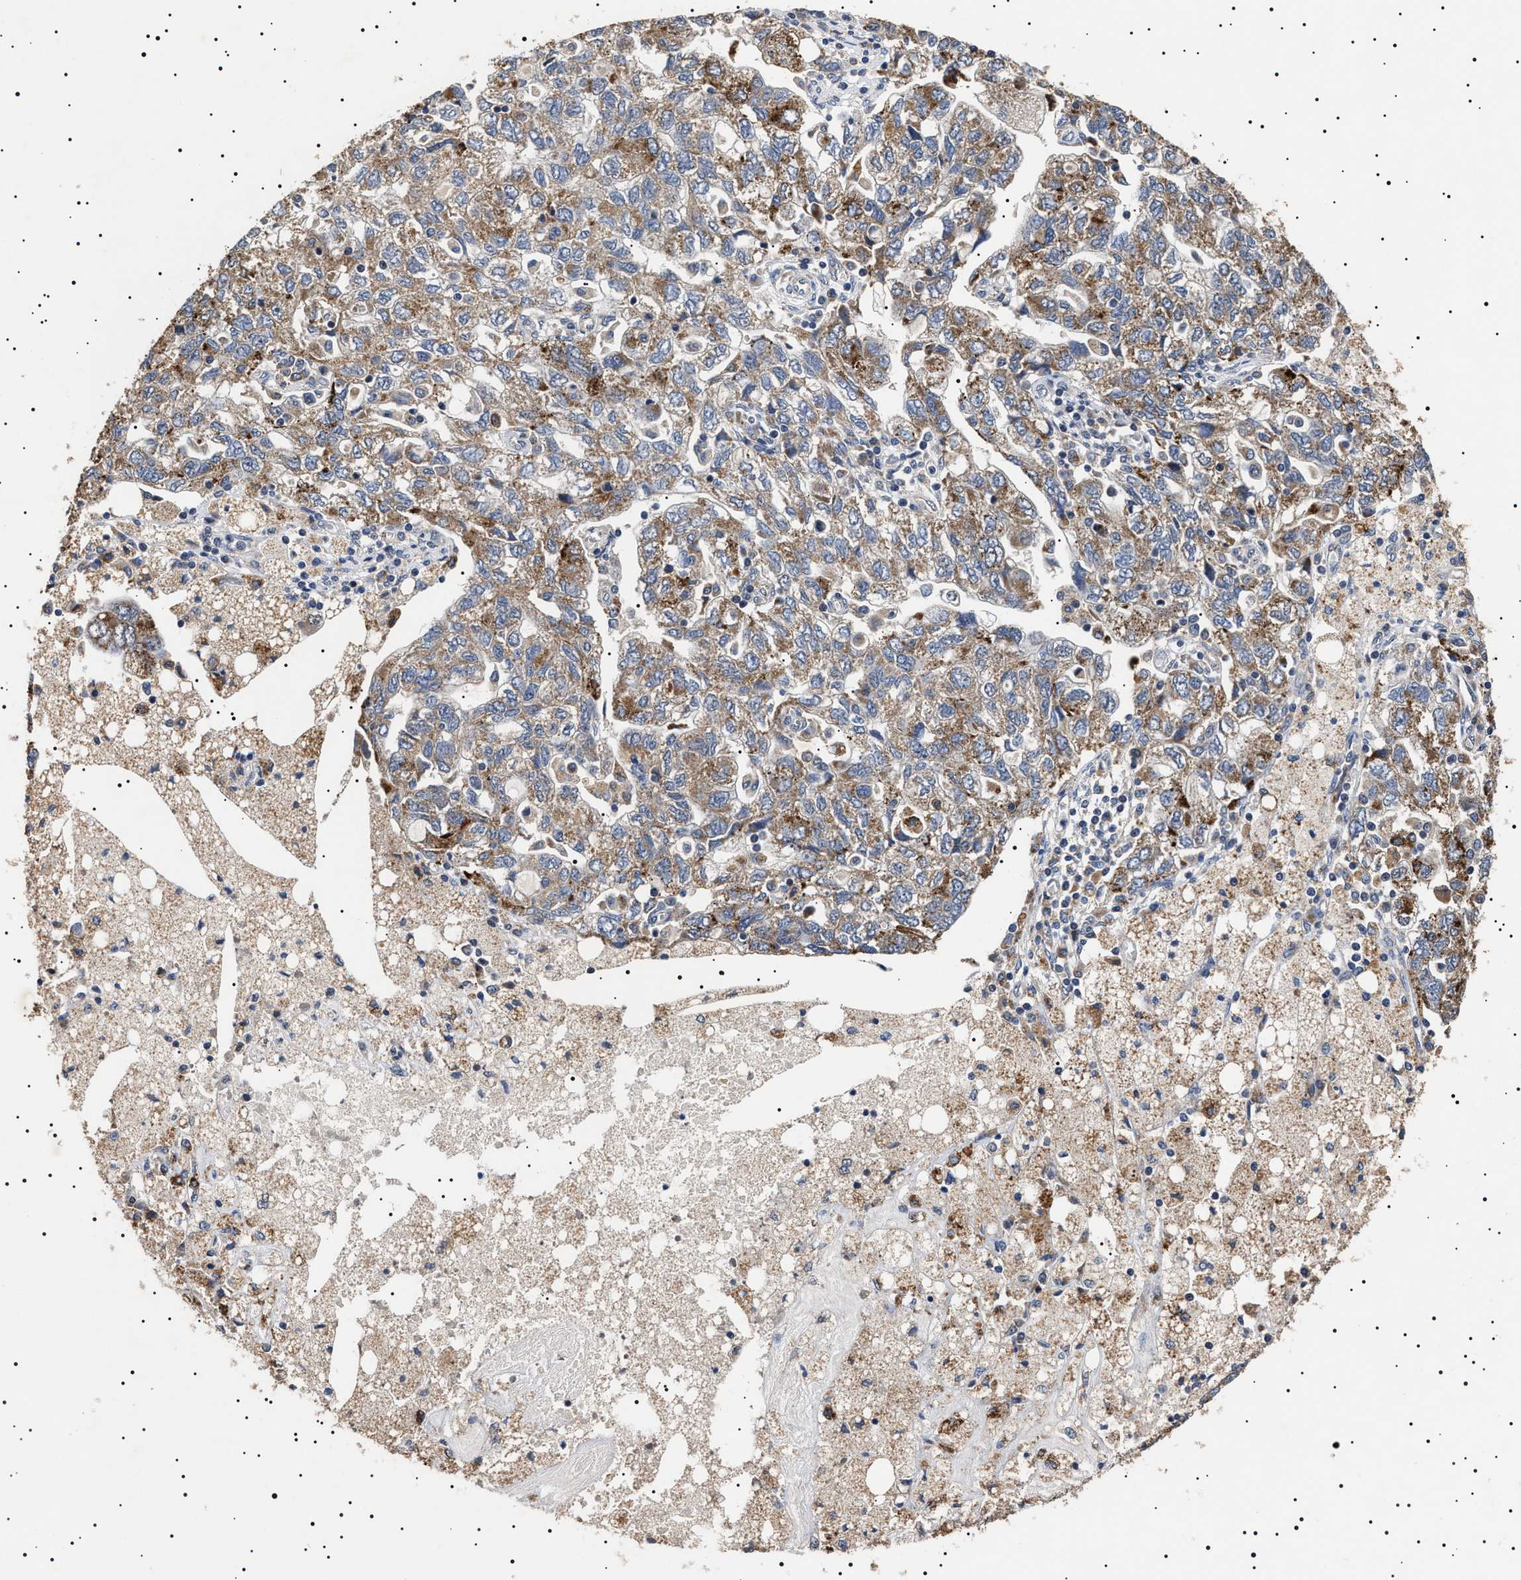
{"staining": {"intensity": "moderate", "quantity": ">75%", "location": "cytoplasmic/membranous"}, "tissue": "ovarian cancer", "cell_type": "Tumor cells", "image_type": "cancer", "snomed": [{"axis": "morphology", "description": "Carcinoma, NOS"}, {"axis": "morphology", "description": "Cystadenocarcinoma, serous, NOS"}, {"axis": "topography", "description": "Ovary"}], "caption": "Immunohistochemical staining of ovarian cancer shows medium levels of moderate cytoplasmic/membranous positivity in about >75% of tumor cells. Using DAB (3,3'-diaminobenzidine) (brown) and hematoxylin (blue) stains, captured at high magnification using brightfield microscopy.", "gene": "RAB34", "patient": {"sex": "female", "age": 69}}